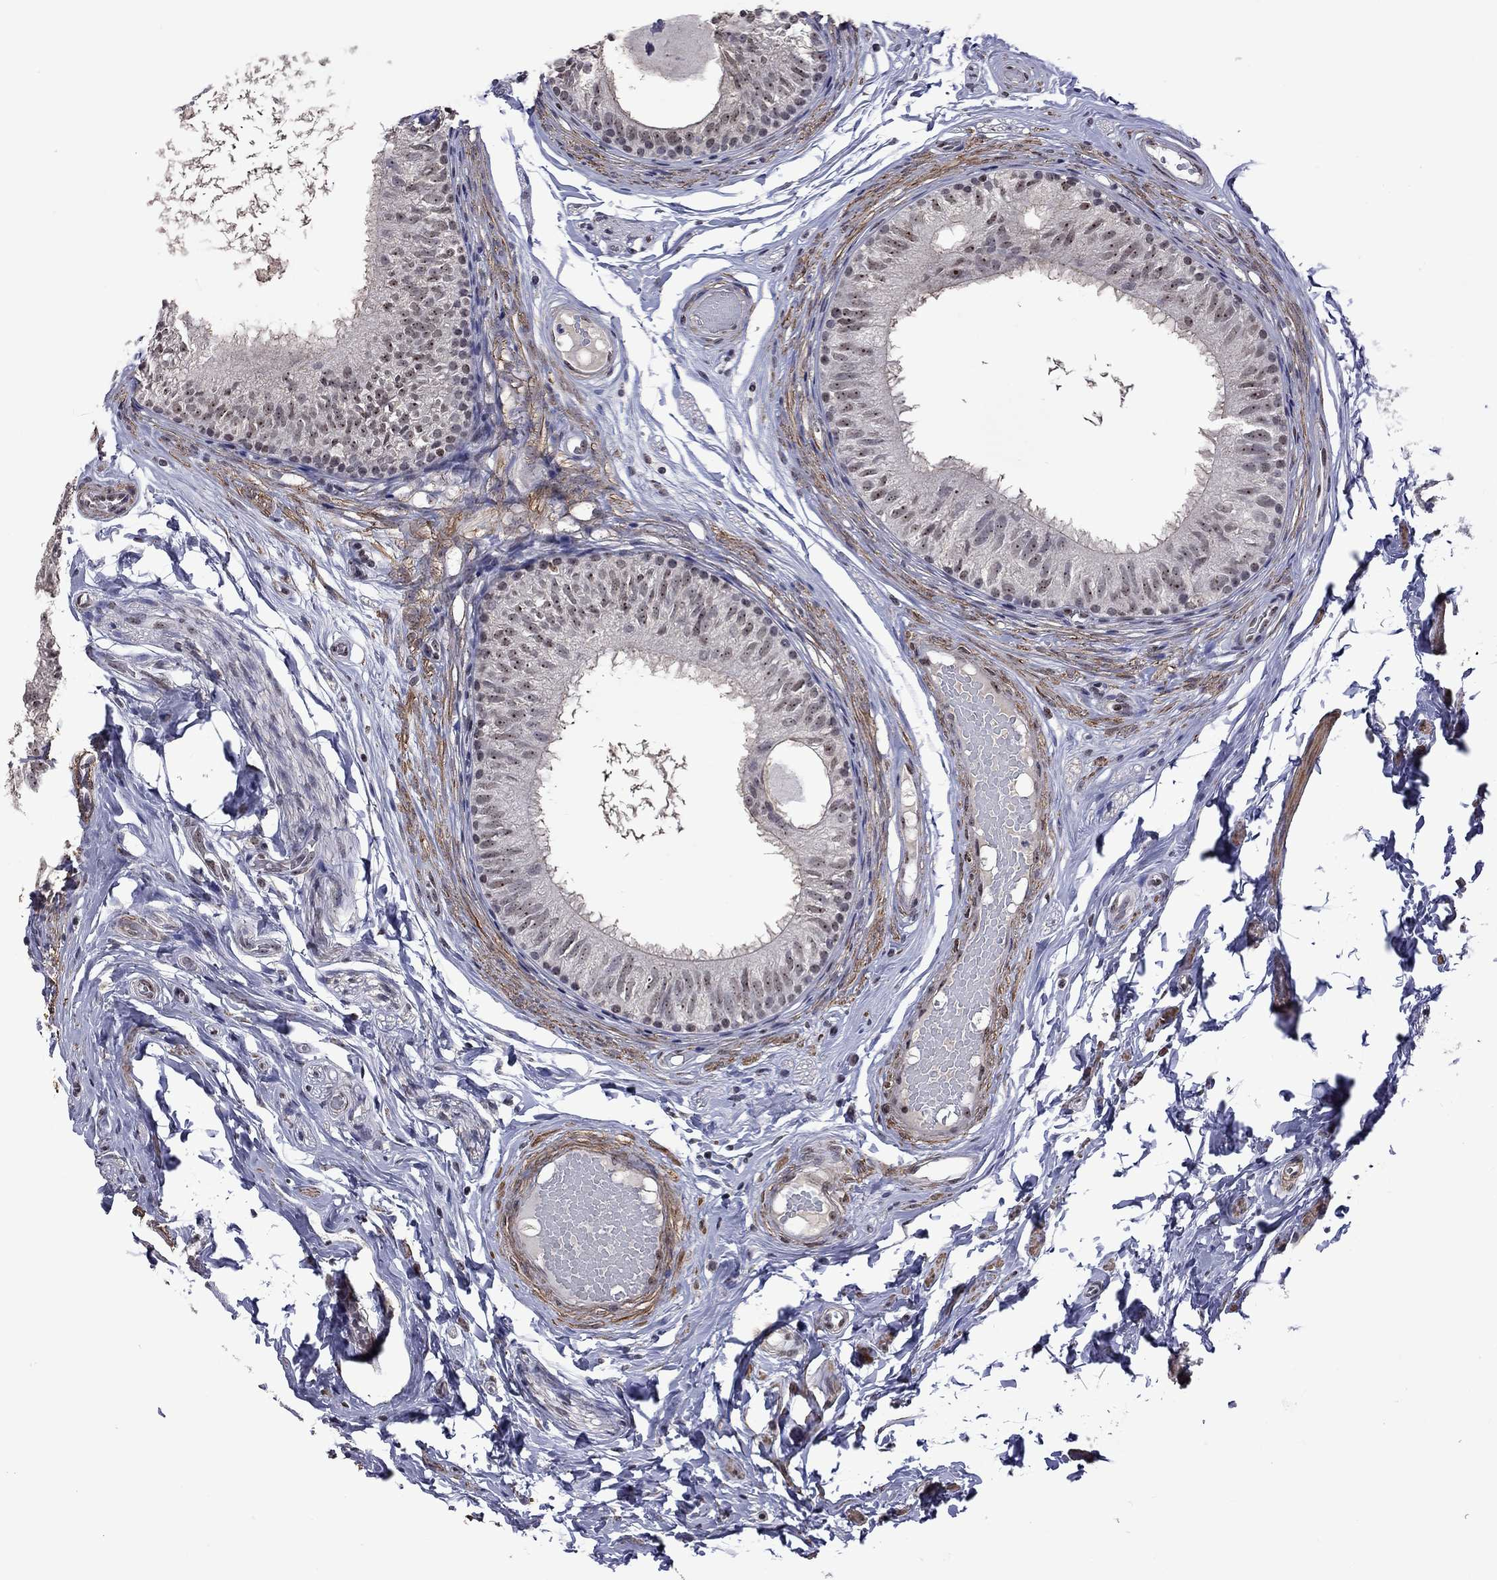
{"staining": {"intensity": "weak", "quantity": "<25%", "location": "nuclear"}, "tissue": "epididymis", "cell_type": "Glandular cells", "image_type": "normal", "snomed": [{"axis": "morphology", "description": "Normal tissue, NOS"}, {"axis": "topography", "description": "Epididymis"}], "caption": "This is an immunohistochemistry (IHC) histopathology image of normal human epididymis. There is no staining in glandular cells.", "gene": "SPOUT1", "patient": {"sex": "male", "age": 29}}